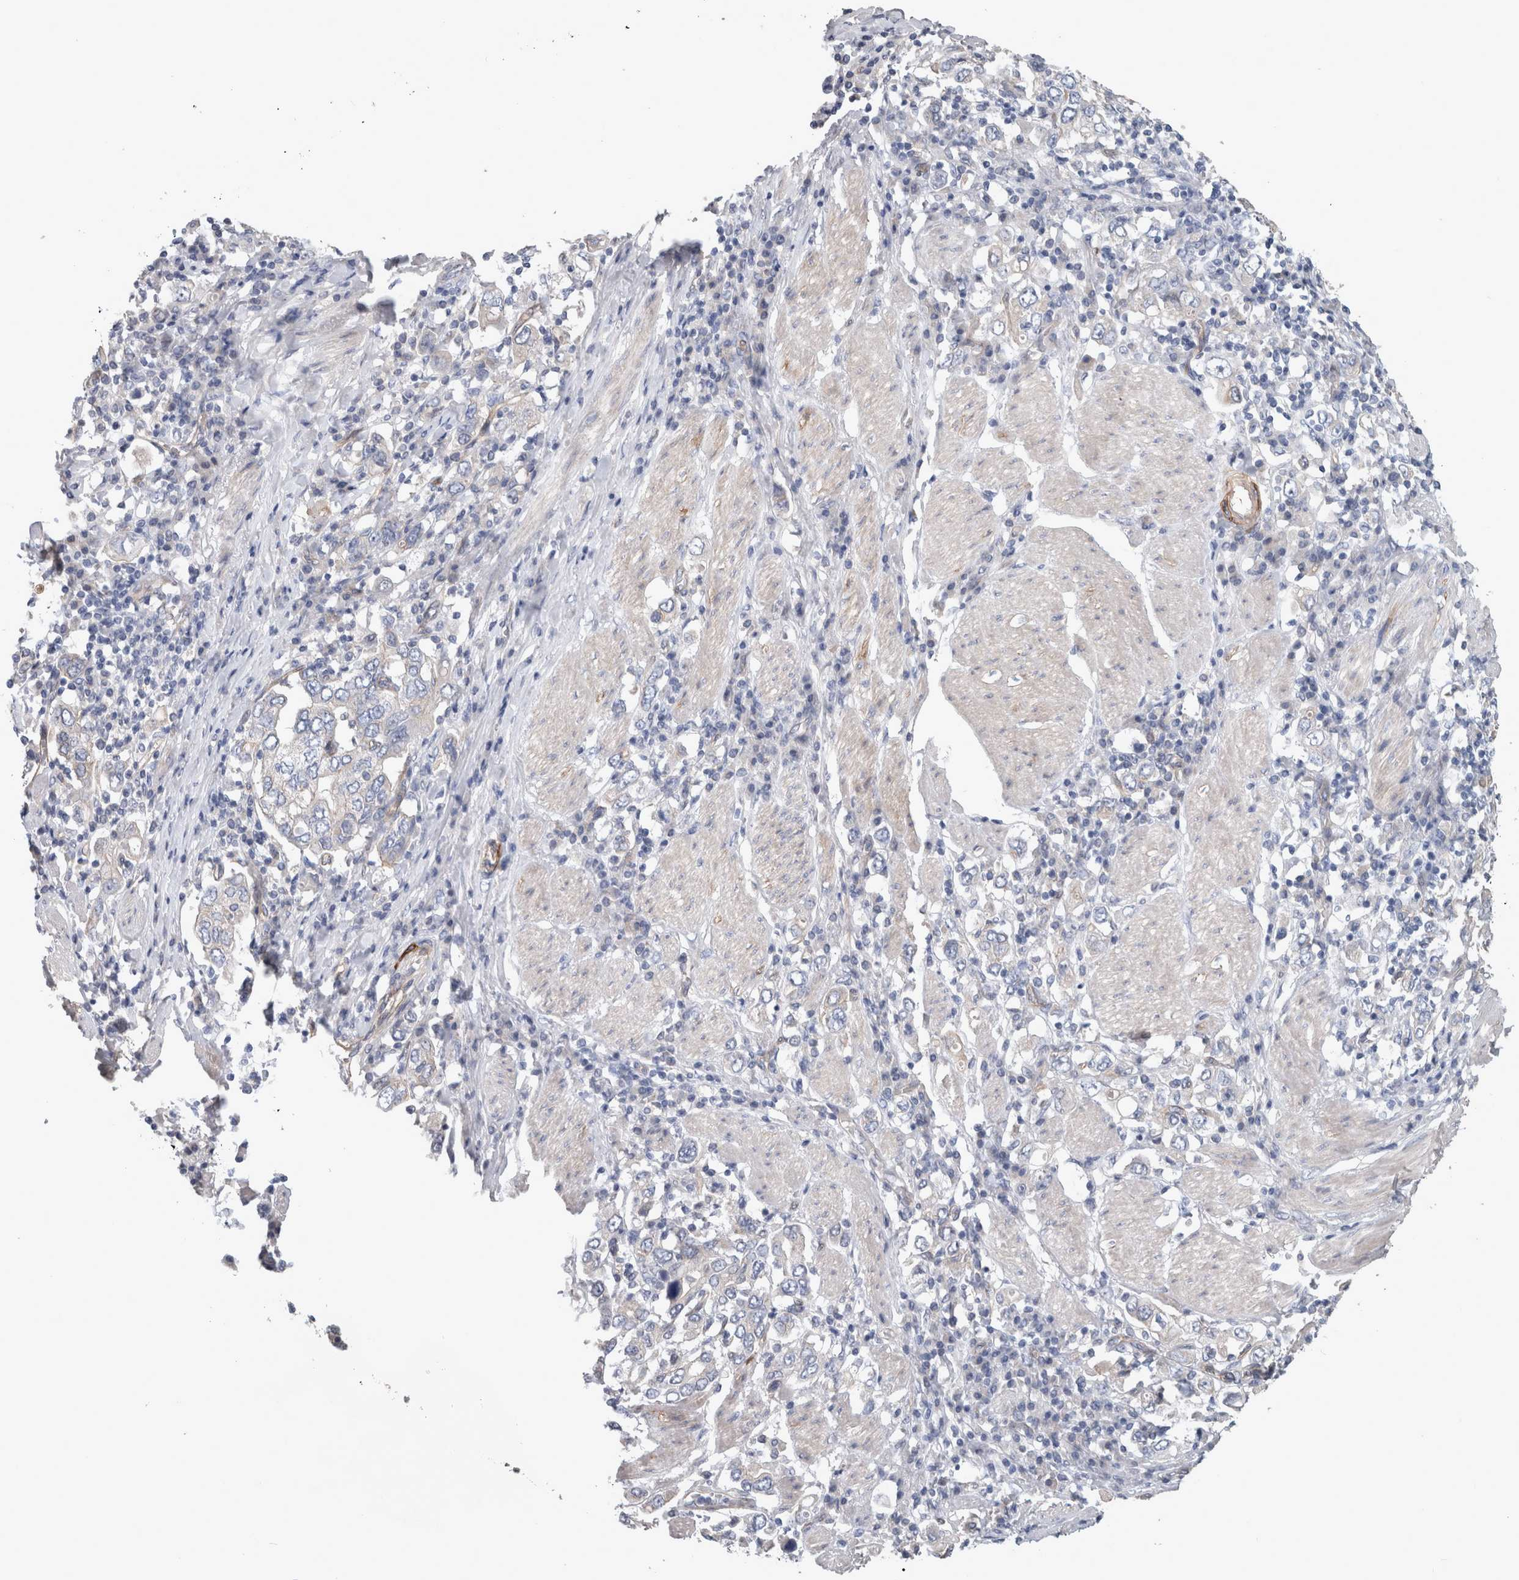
{"staining": {"intensity": "negative", "quantity": "none", "location": "none"}, "tissue": "stomach cancer", "cell_type": "Tumor cells", "image_type": "cancer", "snomed": [{"axis": "morphology", "description": "Adenocarcinoma, NOS"}, {"axis": "topography", "description": "Stomach, upper"}], "caption": "Photomicrograph shows no protein staining in tumor cells of stomach cancer (adenocarcinoma) tissue. Brightfield microscopy of immunohistochemistry stained with DAB (brown) and hematoxylin (blue), captured at high magnification.", "gene": "BCAM", "patient": {"sex": "male", "age": 62}}